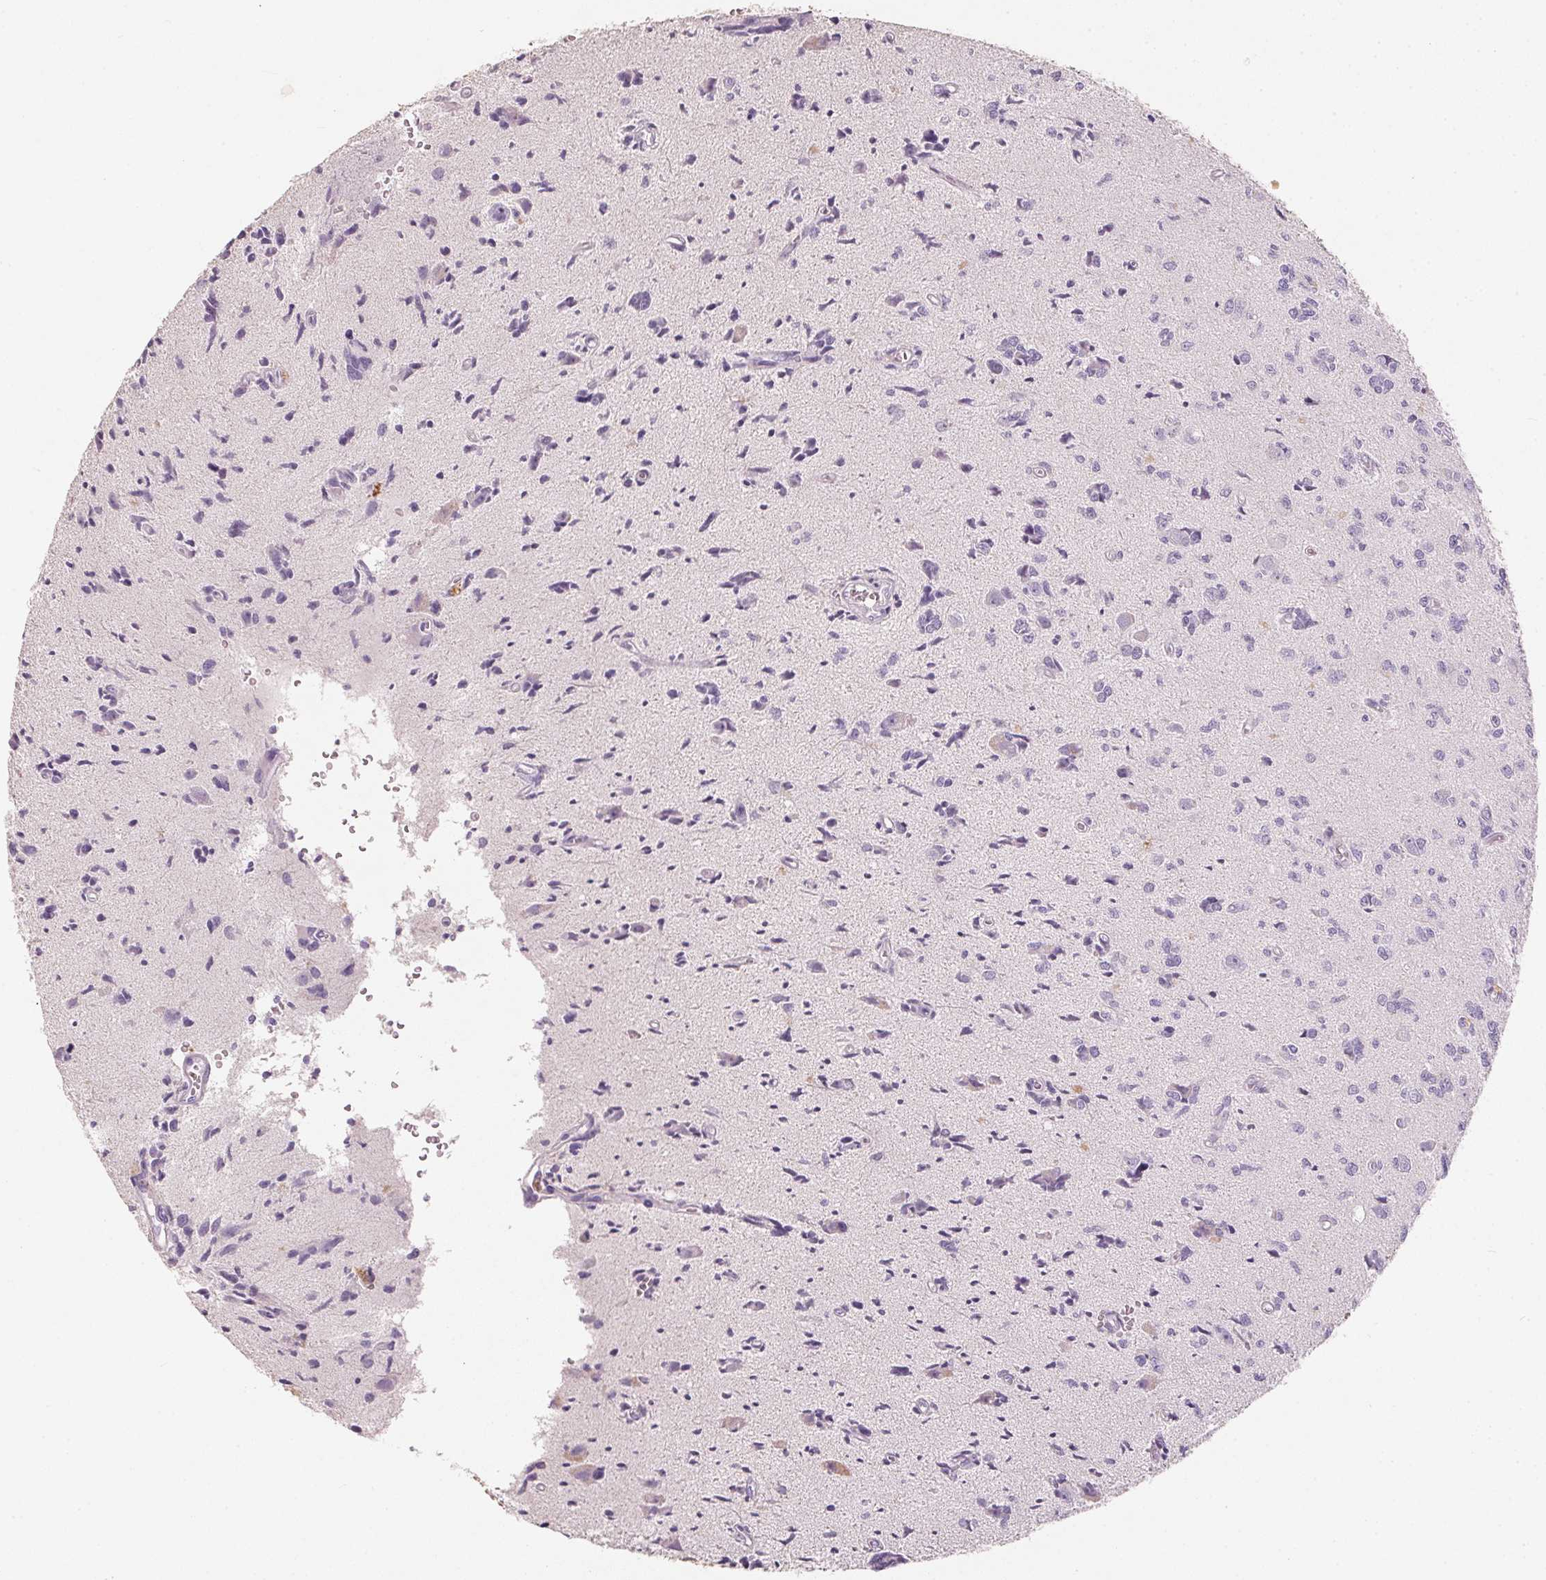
{"staining": {"intensity": "negative", "quantity": "none", "location": "none"}, "tissue": "glioma", "cell_type": "Tumor cells", "image_type": "cancer", "snomed": [{"axis": "morphology", "description": "Glioma, malignant, High grade"}, {"axis": "topography", "description": "Brain"}], "caption": "Immunohistochemical staining of glioma exhibits no significant expression in tumor cells.", "gene": "HSD17B1", "patient": {"sex": "male", "age": 67}}